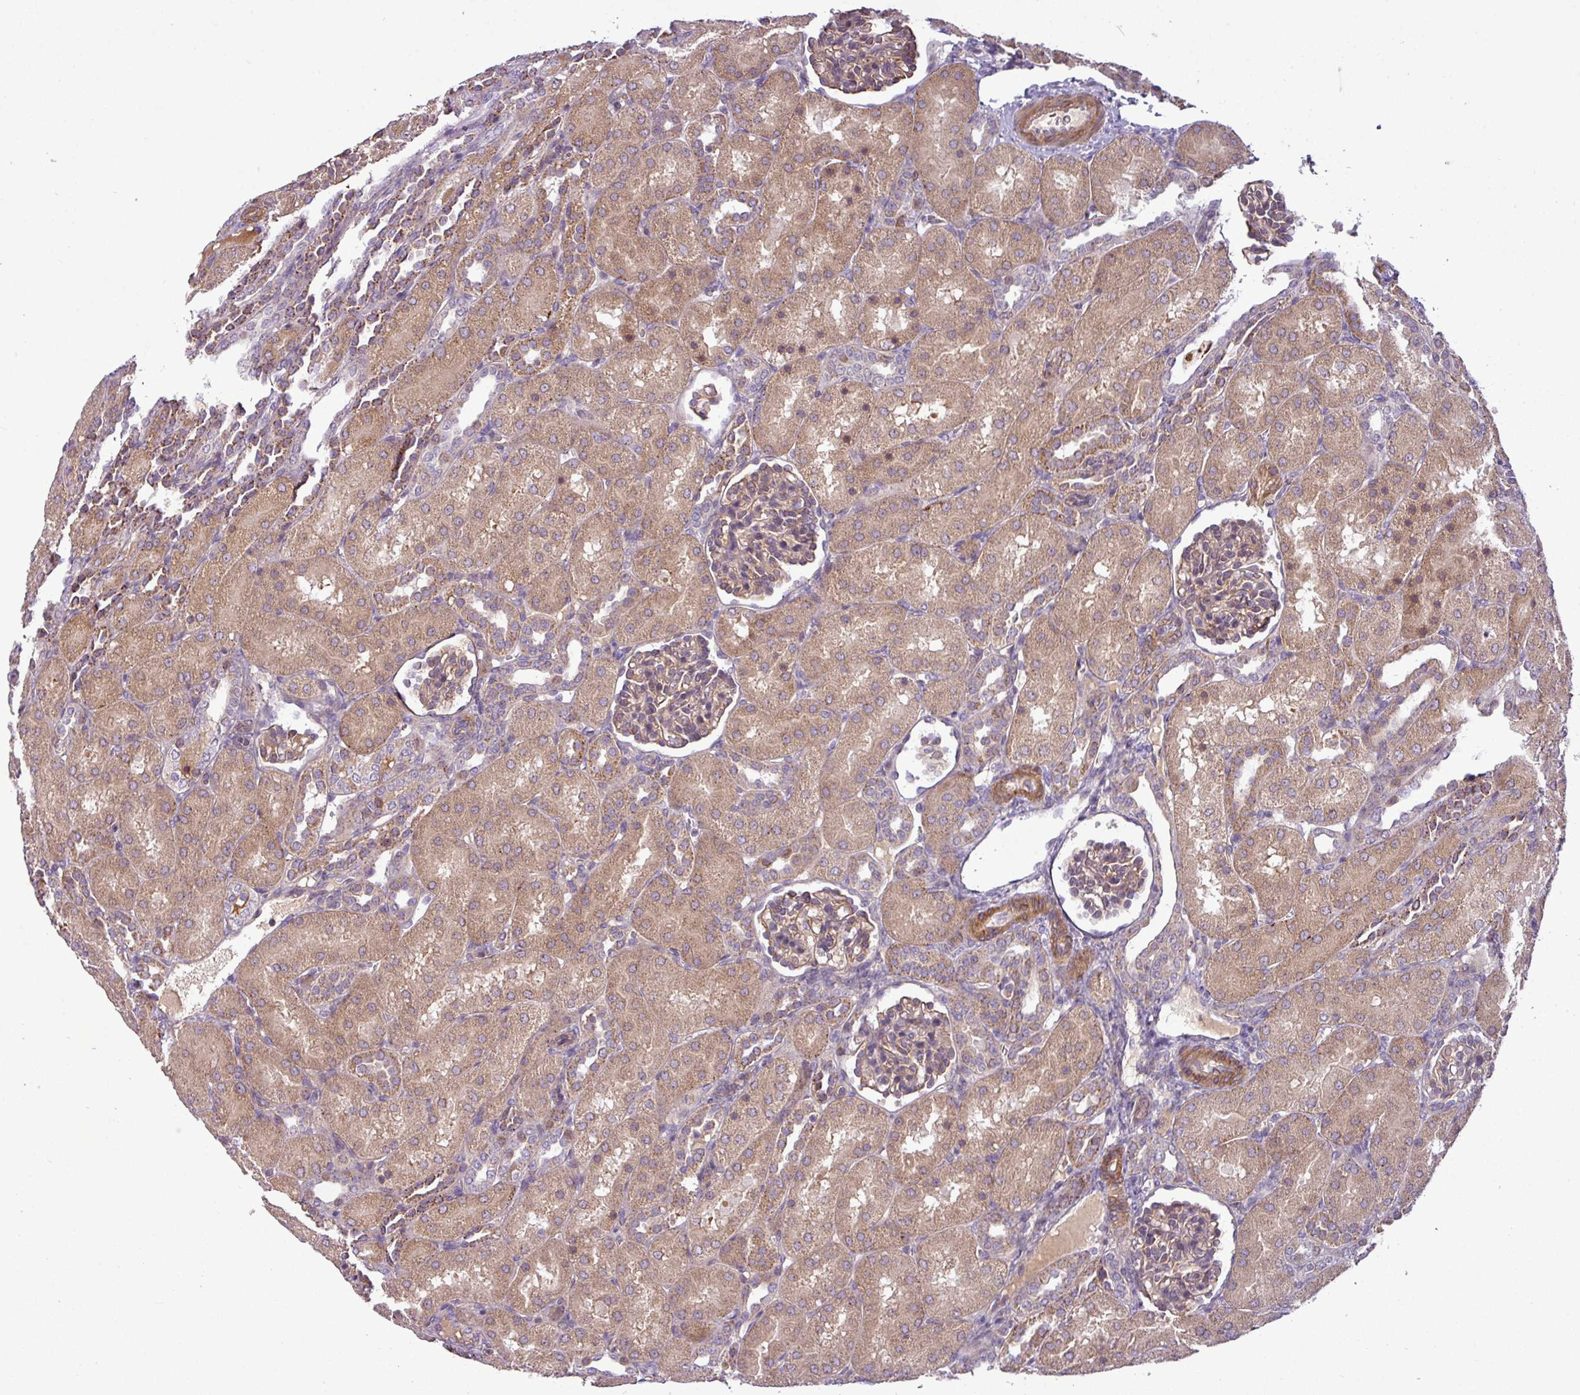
{"staining": {"intensity": "weak", "quantity": "25%-75%", "location": "cytoplasmic/membranous"}, "tissue": "kidney", "cell_type": "Cells in glomeruli", "image_type": "normal", "snomed": [{"axis": "morphology", "description": "Normal tissue, NOS"}, {"axis": "topography", "description": "Kidney"}], "caption": "Immunohistochemistry of unremarkable kidney reveals low levels of weak cytoplasmic/membranous expression in about 25%-75% of cells in glomeruli. Using DAB (3,3'-diaminobenzidine) (brown) and hematoxylin (blue) stains, captured at high magnification using brightfield microscopy.", "gene": "ZNF35", "patient": {"sex": "male", "age": 1}}